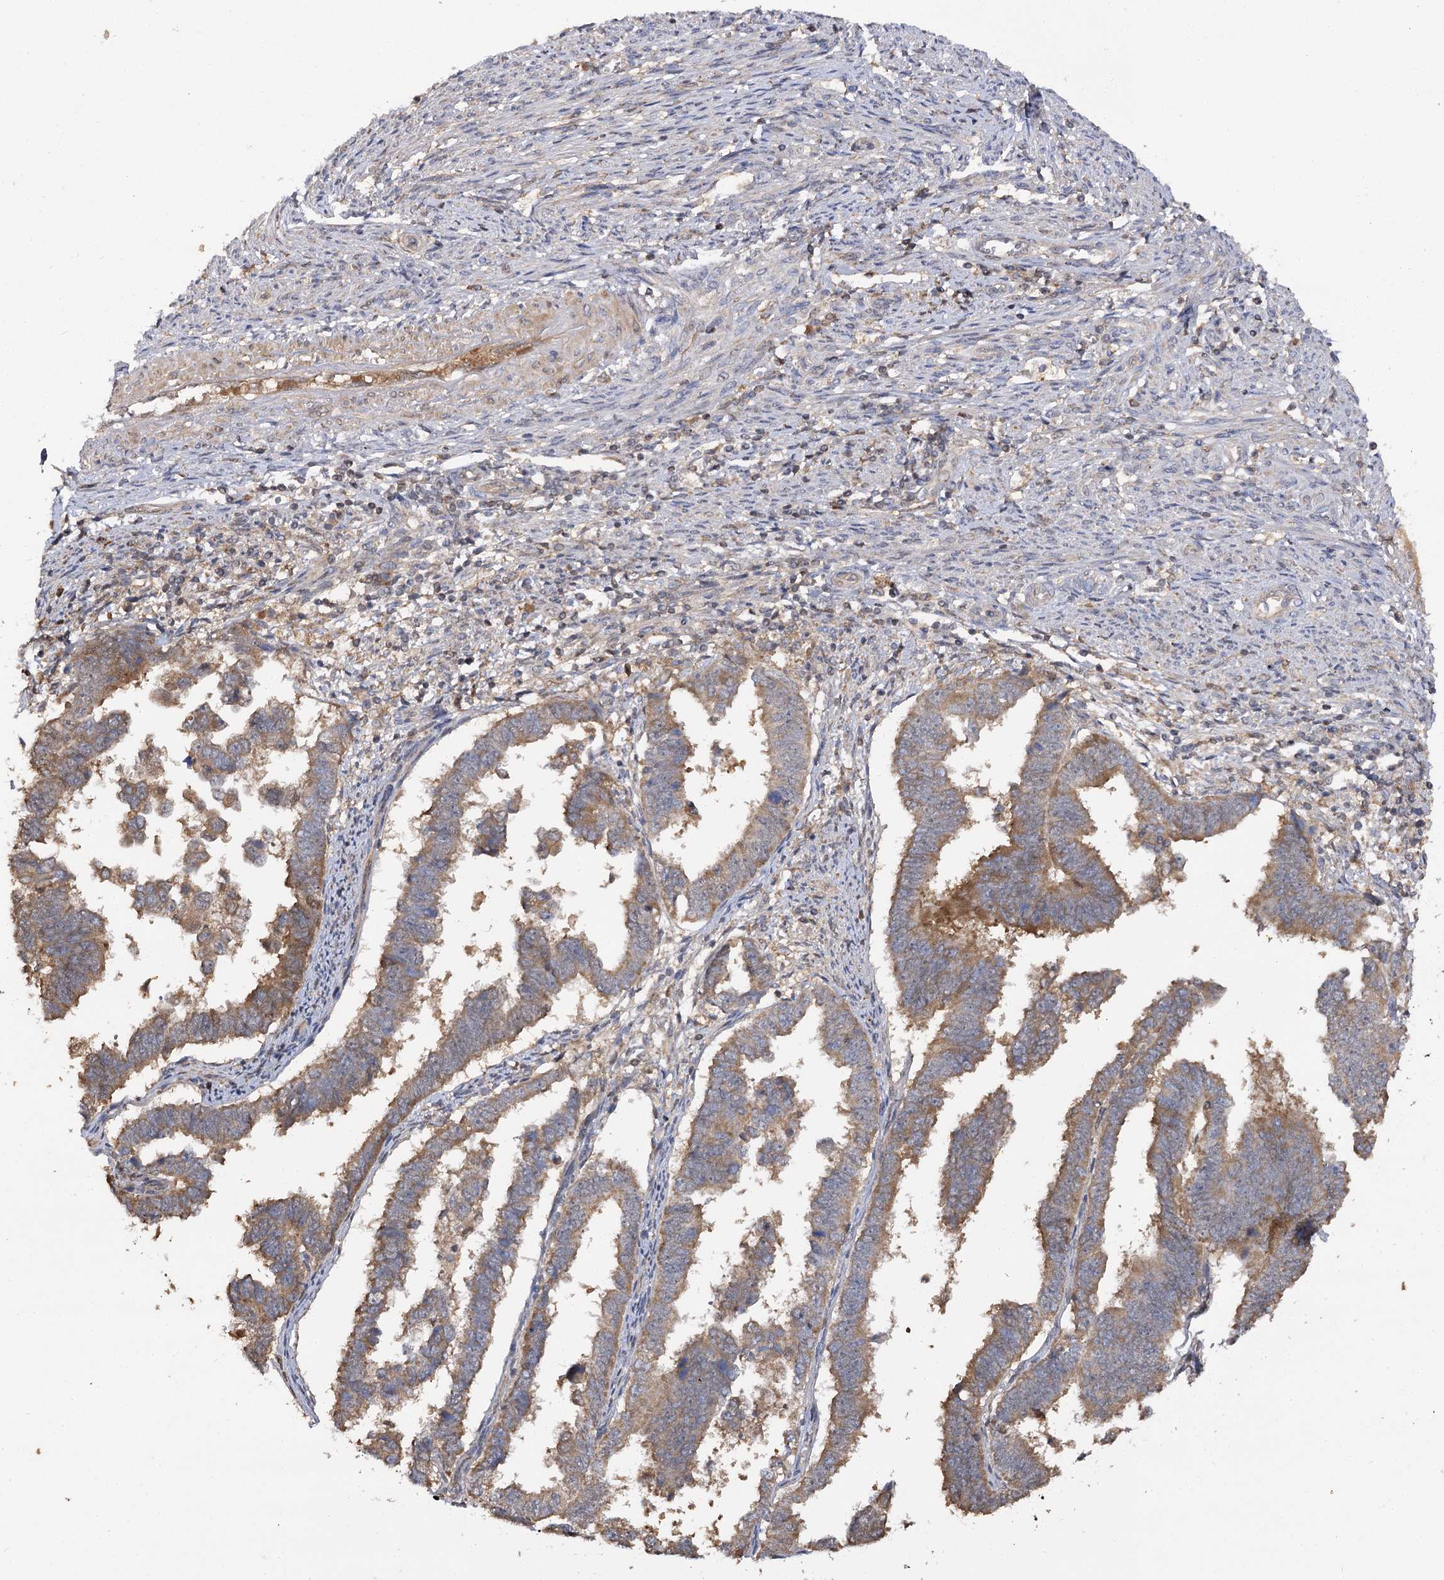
{"staining": {"intensity": "moderate", "quantity": ">75%", "location": "cytoplasmic/membranous"}, "tissue": "endometrial cancer", "cell_type": "Tumor cells", "image_type": "cancer", "snomed": [{"axis": "morphology", "description": "Adenocarcinoma, NOS"}, {"axis": "topography", "description": "Endometrium"}], "caption": "Immunohistochemical staining of endometrial cancer reveals moderate cytoplasmic/membranous protein positivity in about >75% of tumor cells.", "gene": "ARL13A", "patient": {"sex": "female", "age": 75}}